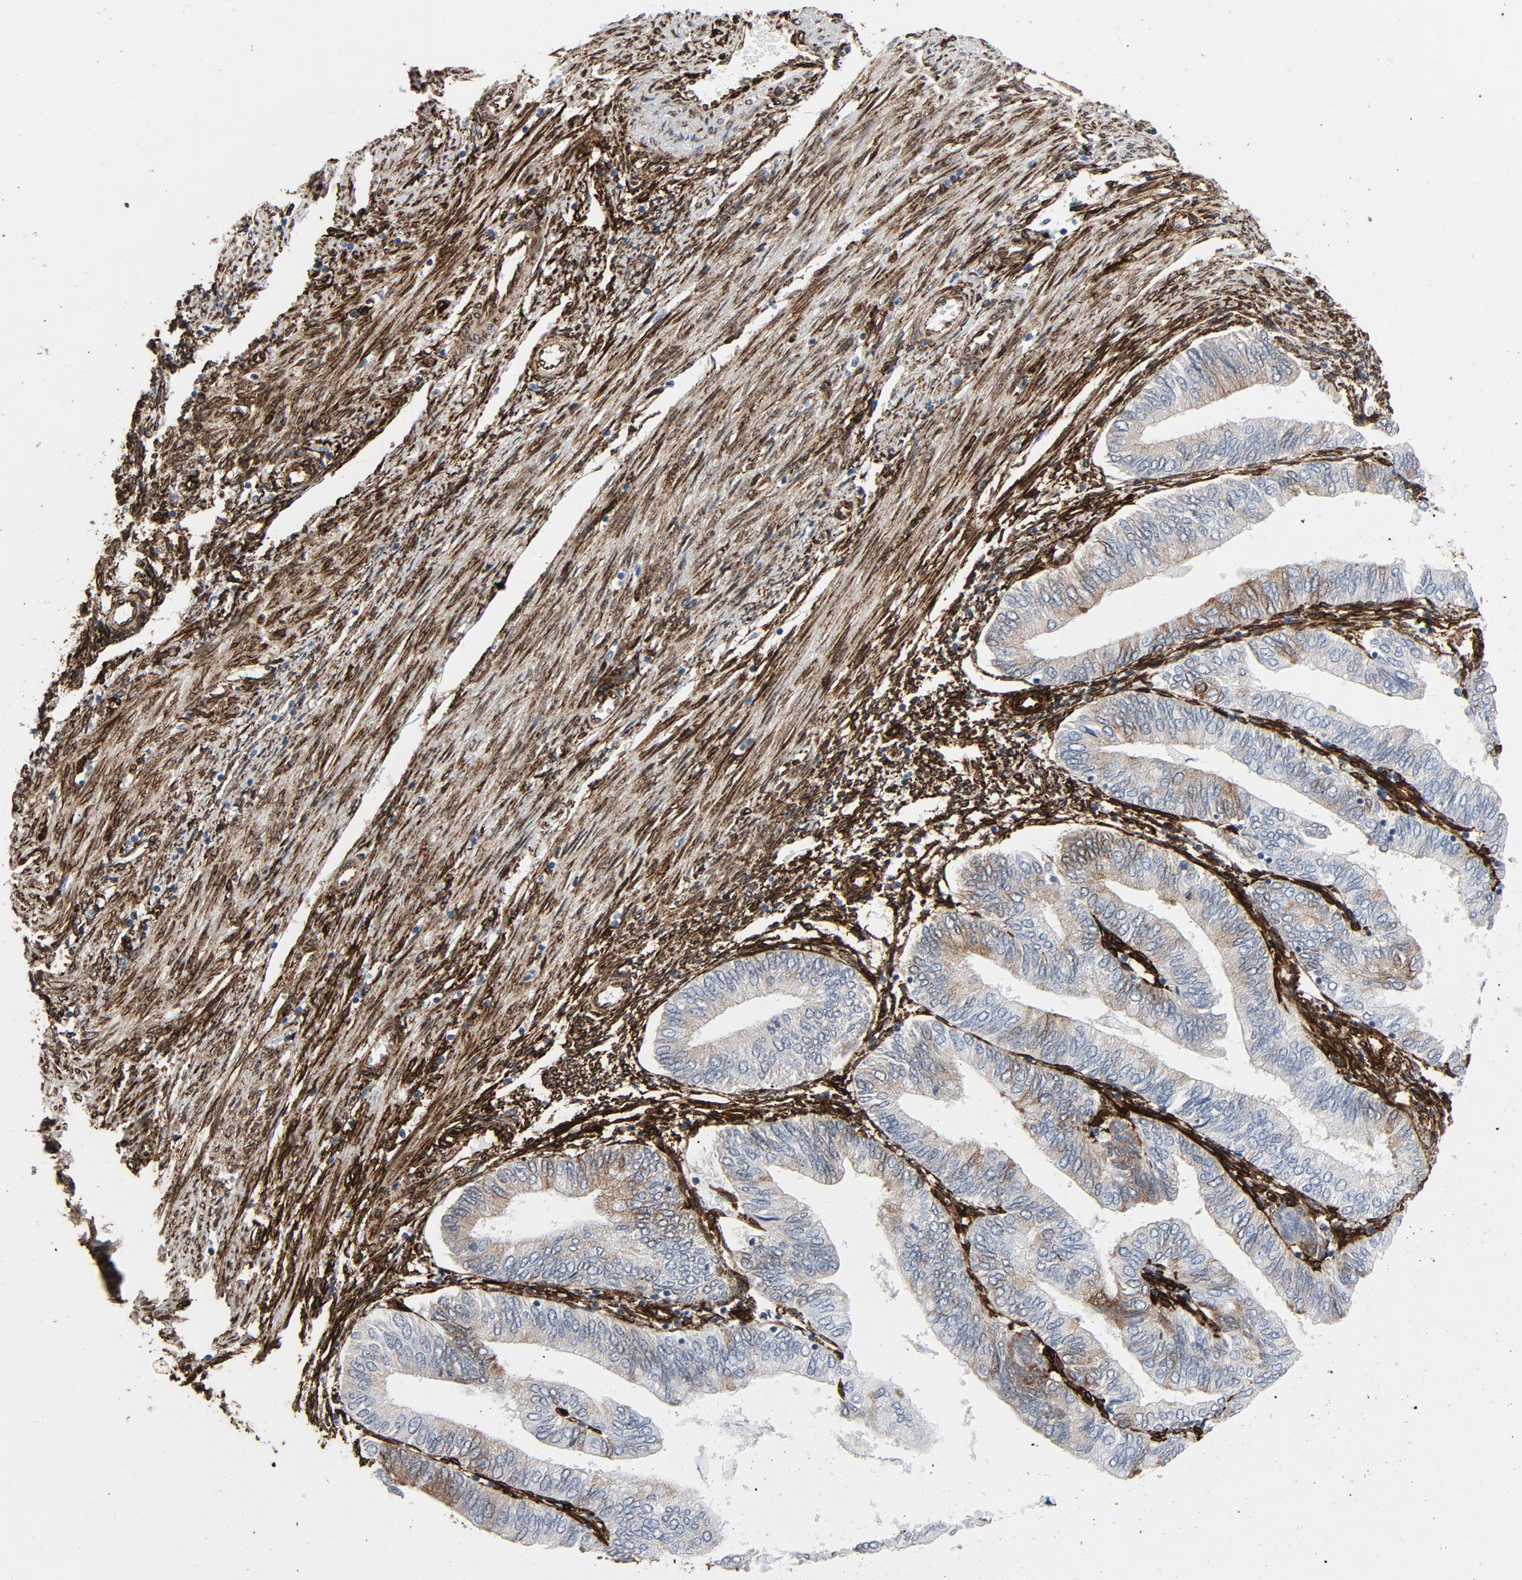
{"staining": {"intensity": "weak", "quantity": "25%-75%", "location": "cytoplasmic/membranous"}, "tissue": "endometrial cancer", "cell_type": "Tumor cells", "image_type": "cancer", "snomed": [{"axis": "morphology", "description": "Adenocarcinoma, NOS"}, {"axis": "topography", "description": "Endometrium"}], "caption": "High-magnification brightfield microscopy of endometrial adenocarcinoma stained with DAB (3,3'-diaminobenzidine) (brown) and counterstained with hematoxylin (blue). tumor cells exhibit weak cytoplasmic/membranous expression is present in approximately25%-75% of cells.", "gene": "SERPINH1", "patient": {"sex": "female", "age": 67}}